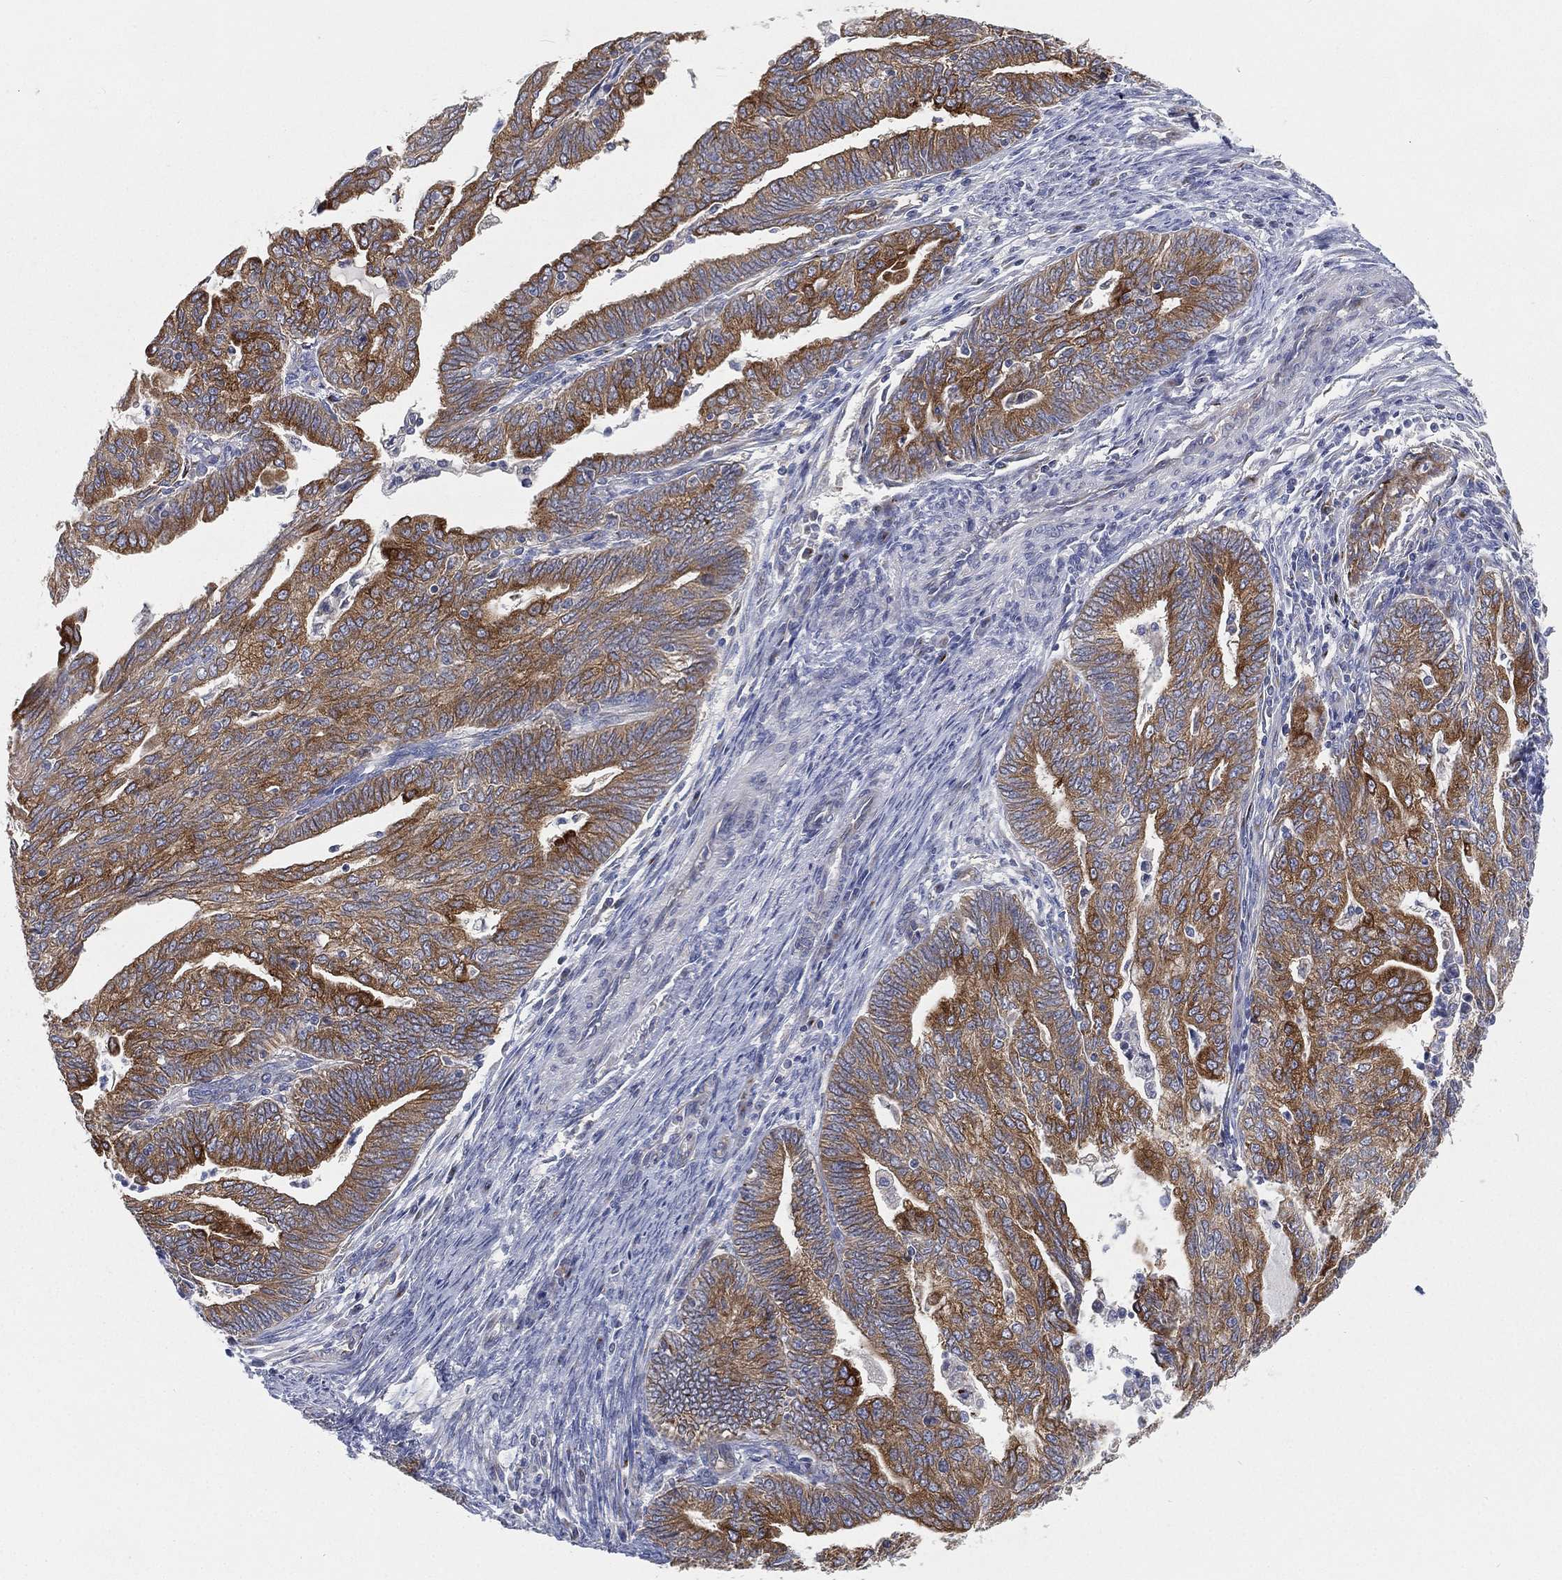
{"staining": {"intensity": "strong", "quantity": "25%-75%", "location": "cytoplasmic/membranous"}, "tissue": "endometrial cancer", "cell_type": "Tumor cells", "image_type": "cancer", "snomed": [{"axis": "morphology", "description": "Adenocarcinoma, NOS"}, {"axis": "topography", "description": "Endometrium"}], "caption": "A high-resolution photomicrograph shows immunohistochemistry (IHC) staining of endometrial adenocarcinoma, which reveals strong cytoplasmic/membranous positivity in approximately 25%-75% of tumor cells.", "gene": "TMEM25", "patient": {"sex": "female", "age": 82}}